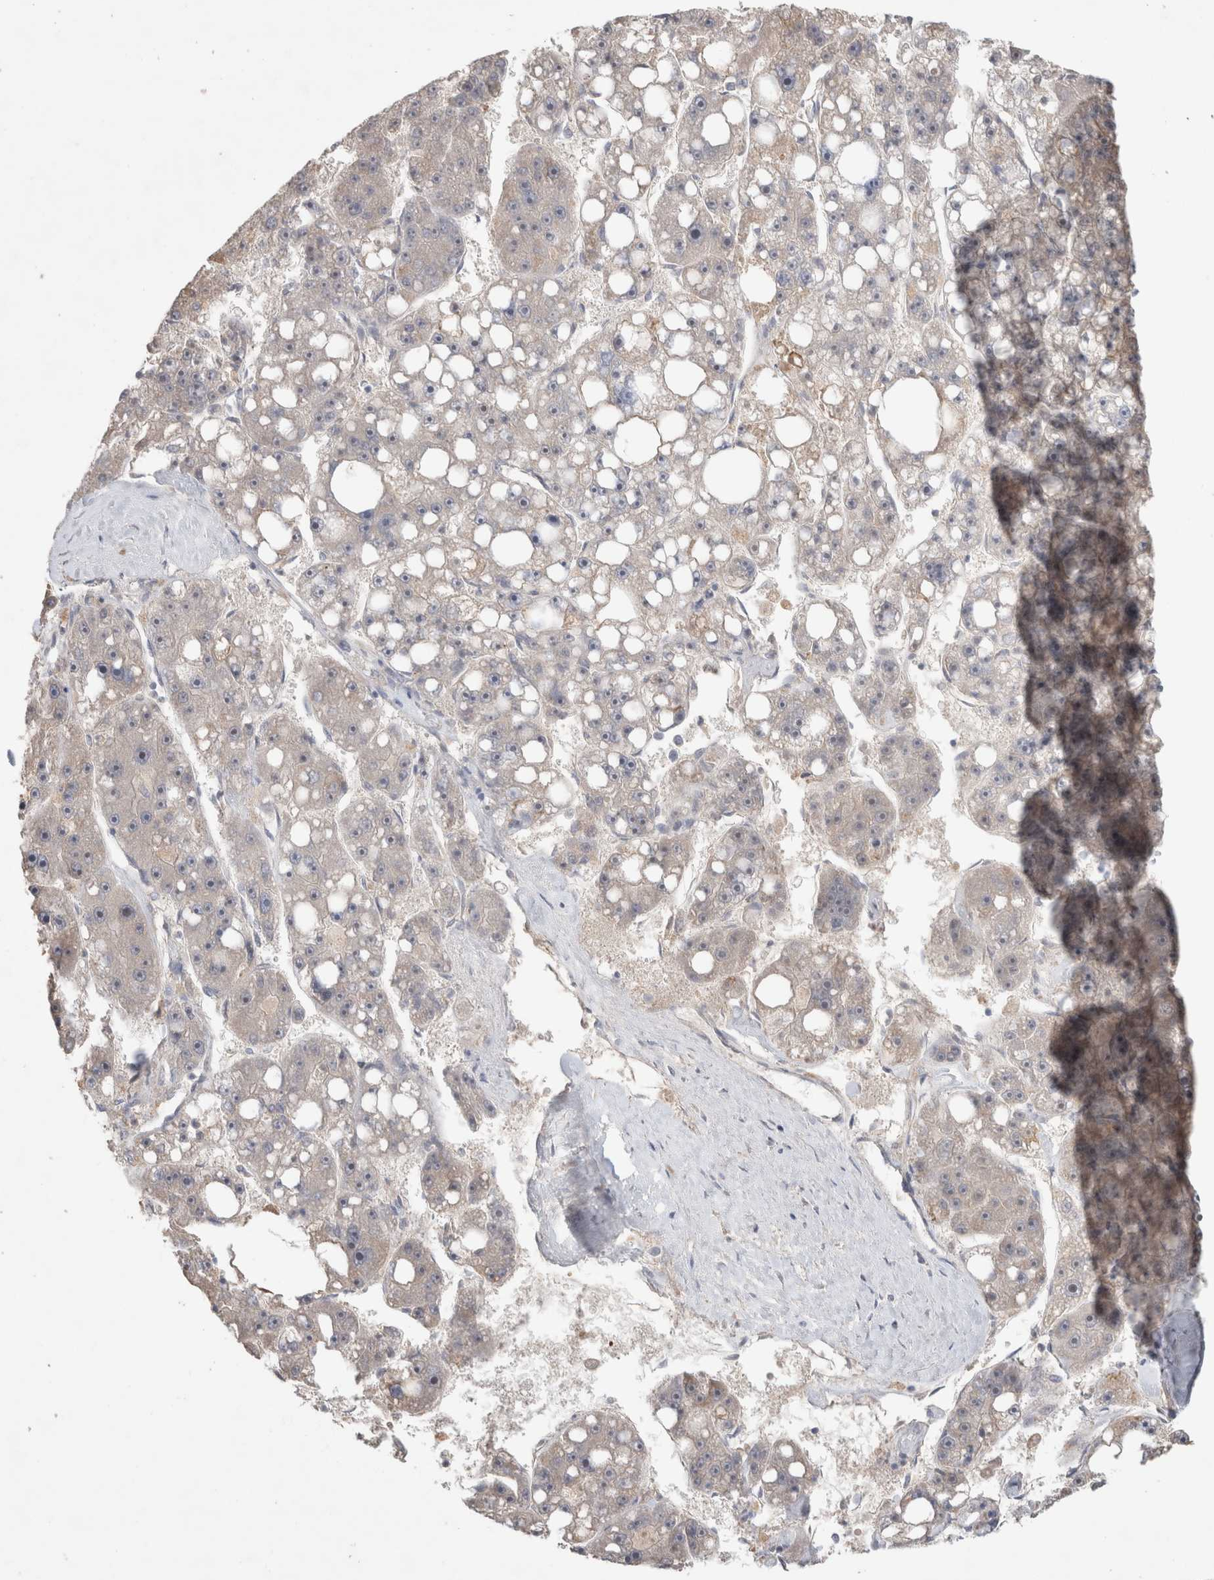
{"staining": {"intensity": "negative", "quantity": "none", "location": "none"}, "tissue": "liver cancer", "cell_type": "Tumor cells", "image_type": "cancer", "snomed": [{"axis": "morphology", "description": "Carcinoma, Hepatocellular, NOS"}, {"axis": "topography", "description": "Liver"}], "caption": "Immunohistochemistry (IHC) photomicrograph of neoplastic tissue: human liver hepatocellular carcinoma stained with DAB shows no significant protein expression in tumor cells.", "gene": "SYDE2", "patient": {"sex": "female", "age": 61}}